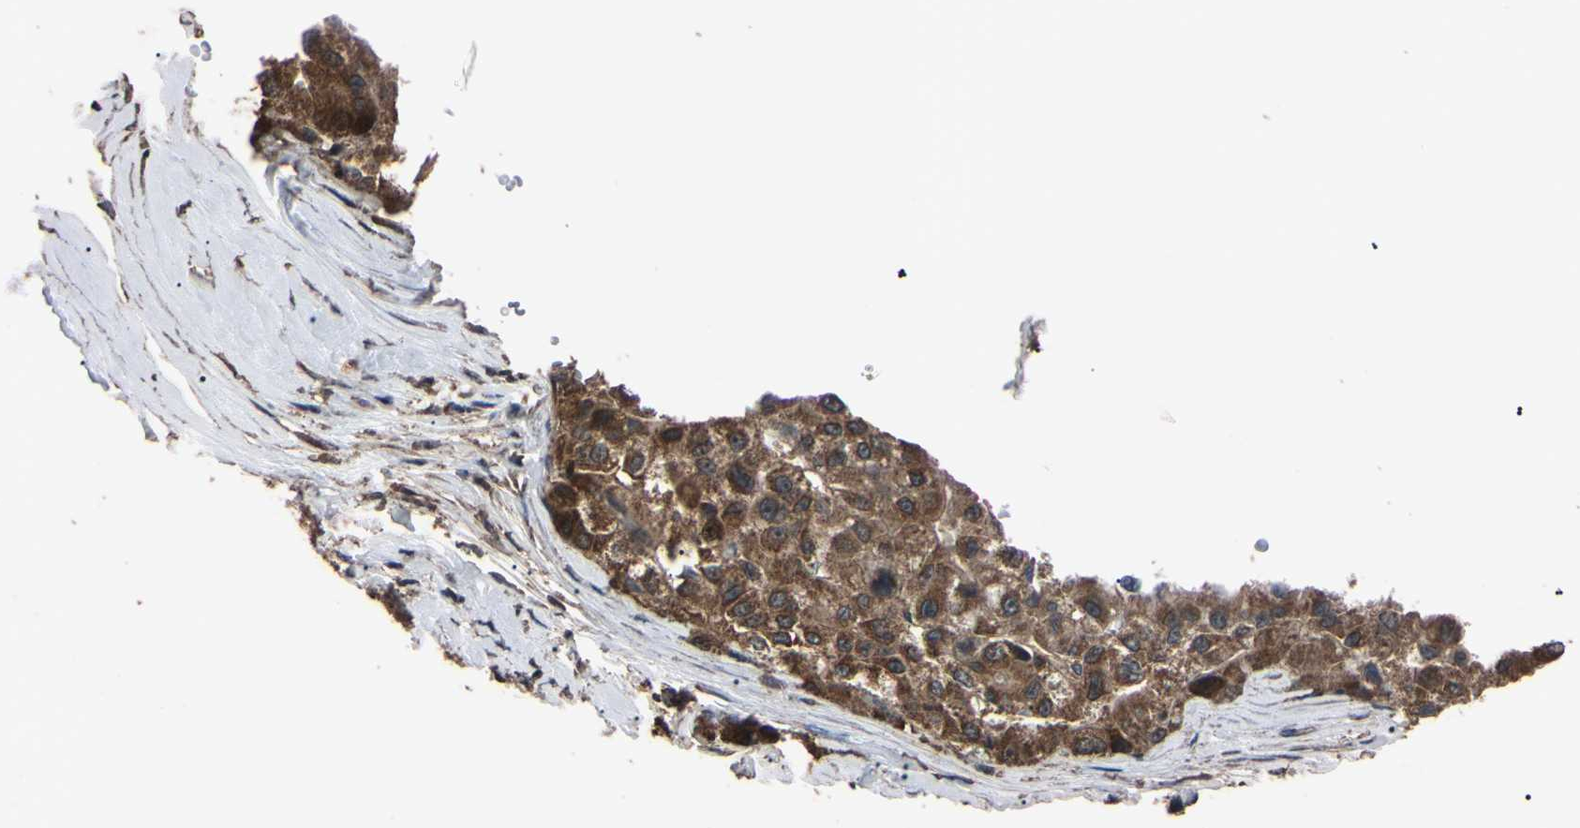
{"staining": {"intensity": "moderate", "quantity": ">75%", "location": "cytoplasmic/membranous"}, "tissue": "liver cancer", "cell_type": "Tumor cells", "image_type": "cancer", "snomed": [{"axis": "morphology", "description": "Carcinoma, Hepatocellular, NOS"}, {"axis": "topography", "description": "Liver"}], "caption": "Liver cancer stained for a protein demonstrates moderate cytoplasmic/membranous positivity in tumor cells.", "gene": "TNFRSF1A", "patient": {"sex": "male", "age": 80}}